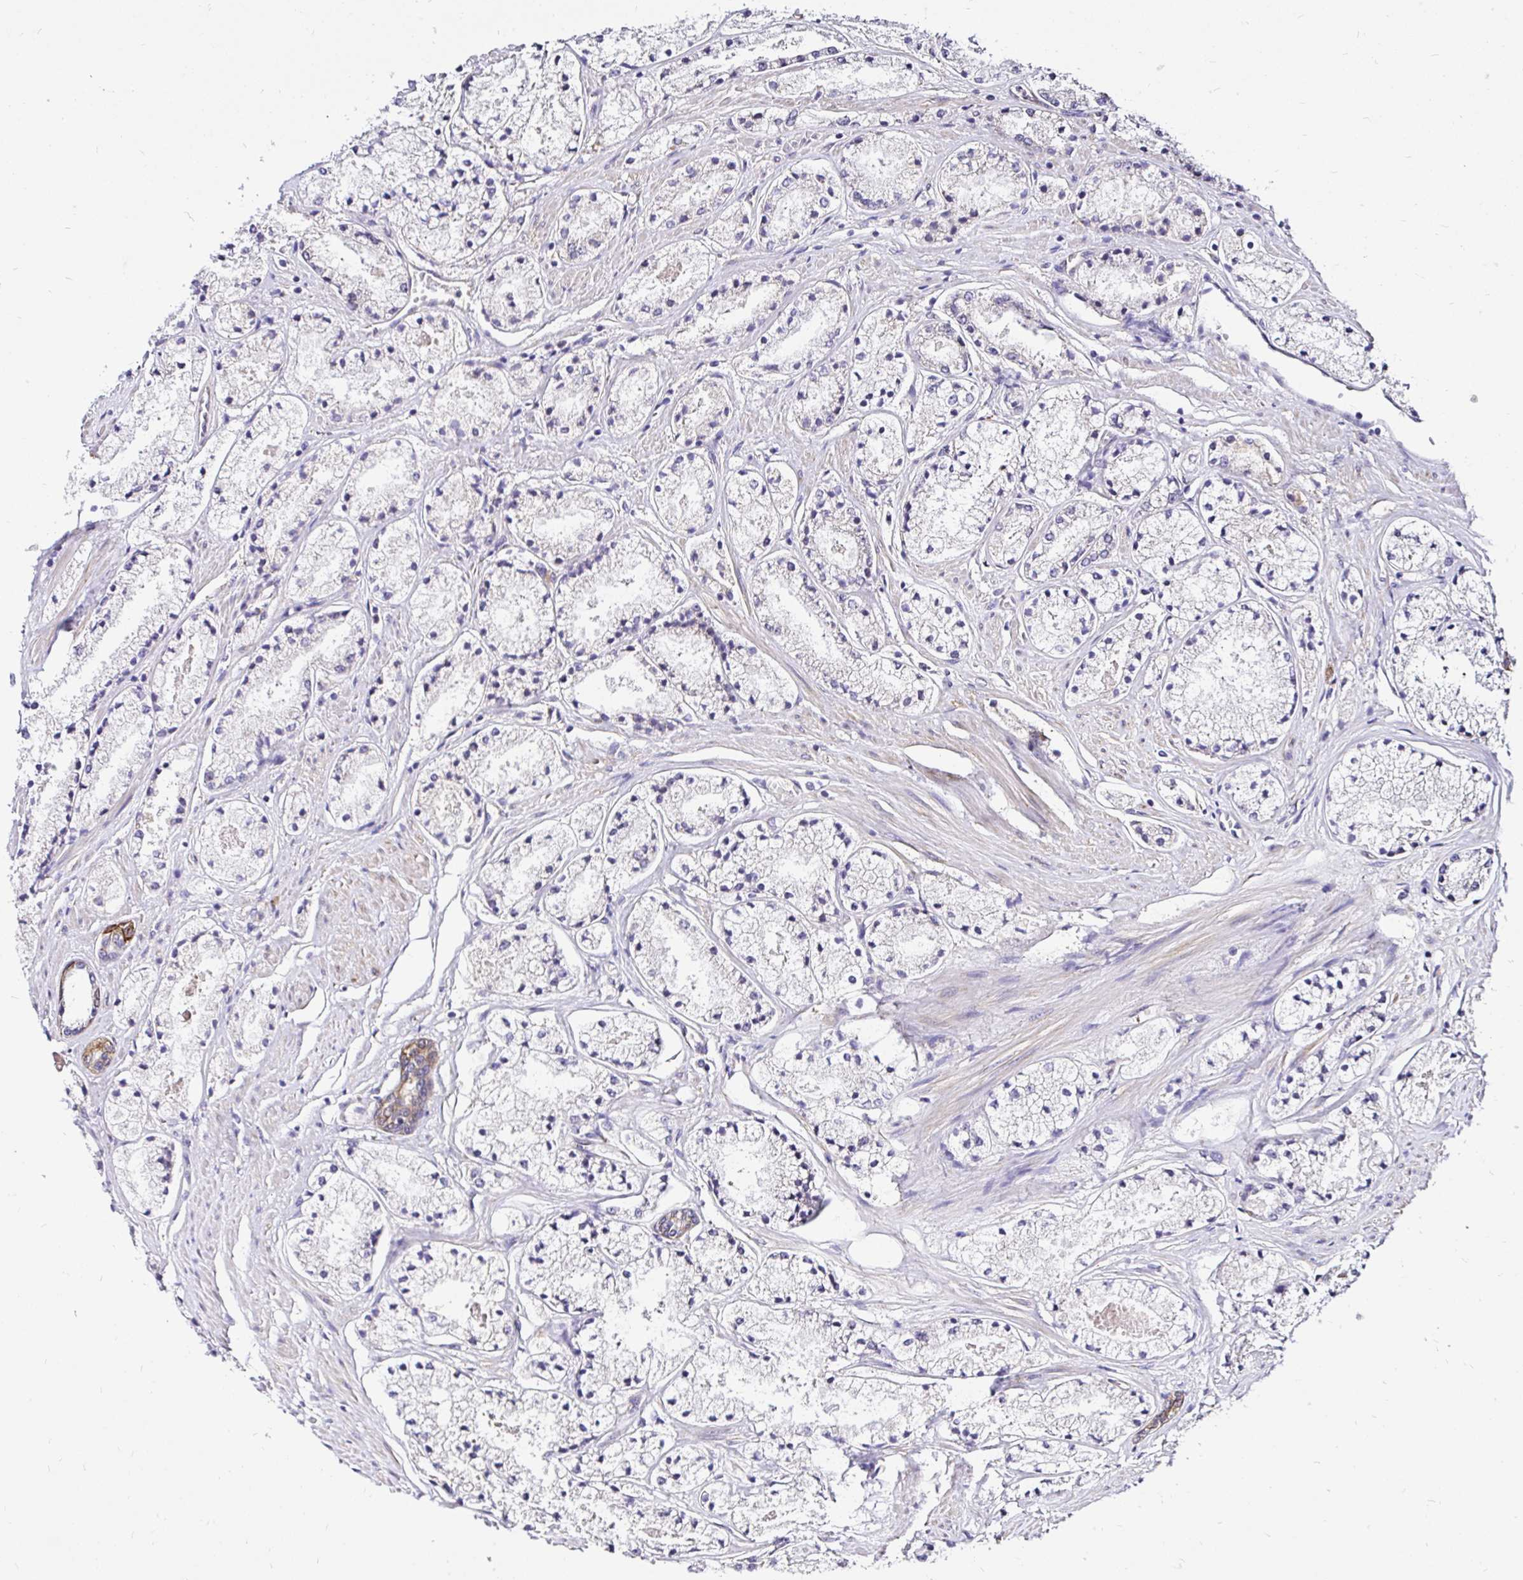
{"staining": {"intensity": "negative", "quantity": "none", "location": "none"}, "tissue": "prostate cancer", "cell_type": "Tumor cells", "image_type": "cancer", "snomed": [{"axis": "morphology", "description": "Adenocarcinoma, High grade"}, {"axis": "topography", "description": "Prostate"}], "caption": "Immunohistochemistry photomicrograph of human prostate high-grade adenocarcinoma stained for a protein (brown), which shows no positivity in tumor cells. (DAB (3,3'-diaminobenzidine) immunohistochemistry (IHC), high magnification).", "gene": "CCDC122", "patient": {"sex": "male", "age": 63}}